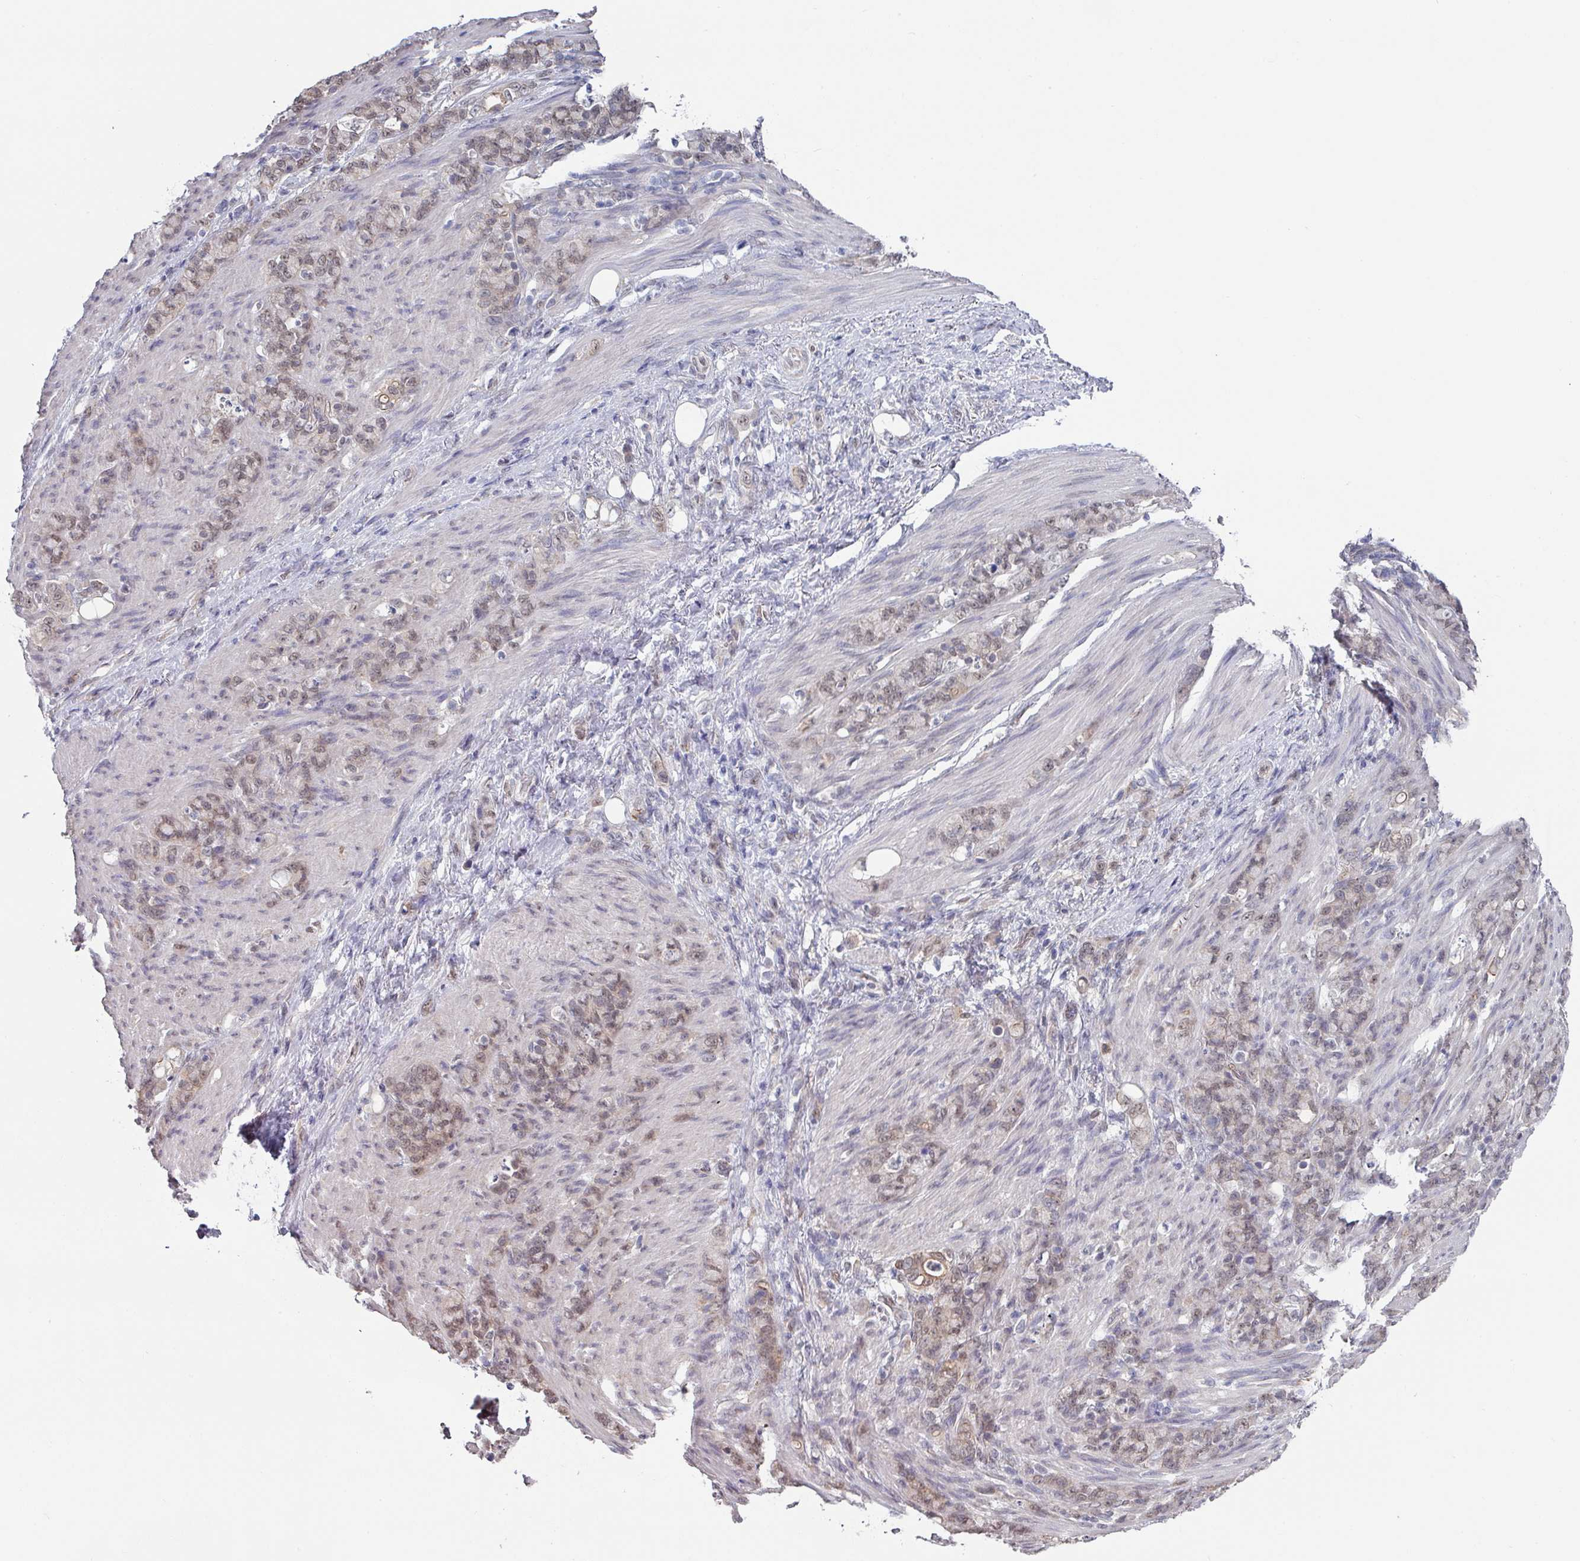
{"staining": {"intensity": "weak", "quantity": ">75%", "location": "nuclear"}, "tissue": "stomach cancer", "cell_type": "Tumor cells", "image_type": "cancer", "snomed": [{"axis": "morphology", "description": "Adenocarcinoma, NOS"}, {"axis": "topography", "description": "Stomach"}], "caption": "High-power microscopy captured an immunohistochemistry (IHC) photomicrograph of adenocarcinoma (stomach), revealing weak nuclear expression in approximately >75% of tumor cells.", "gene": "TMED5", "patient": {"sex": "female", "age": 79}}